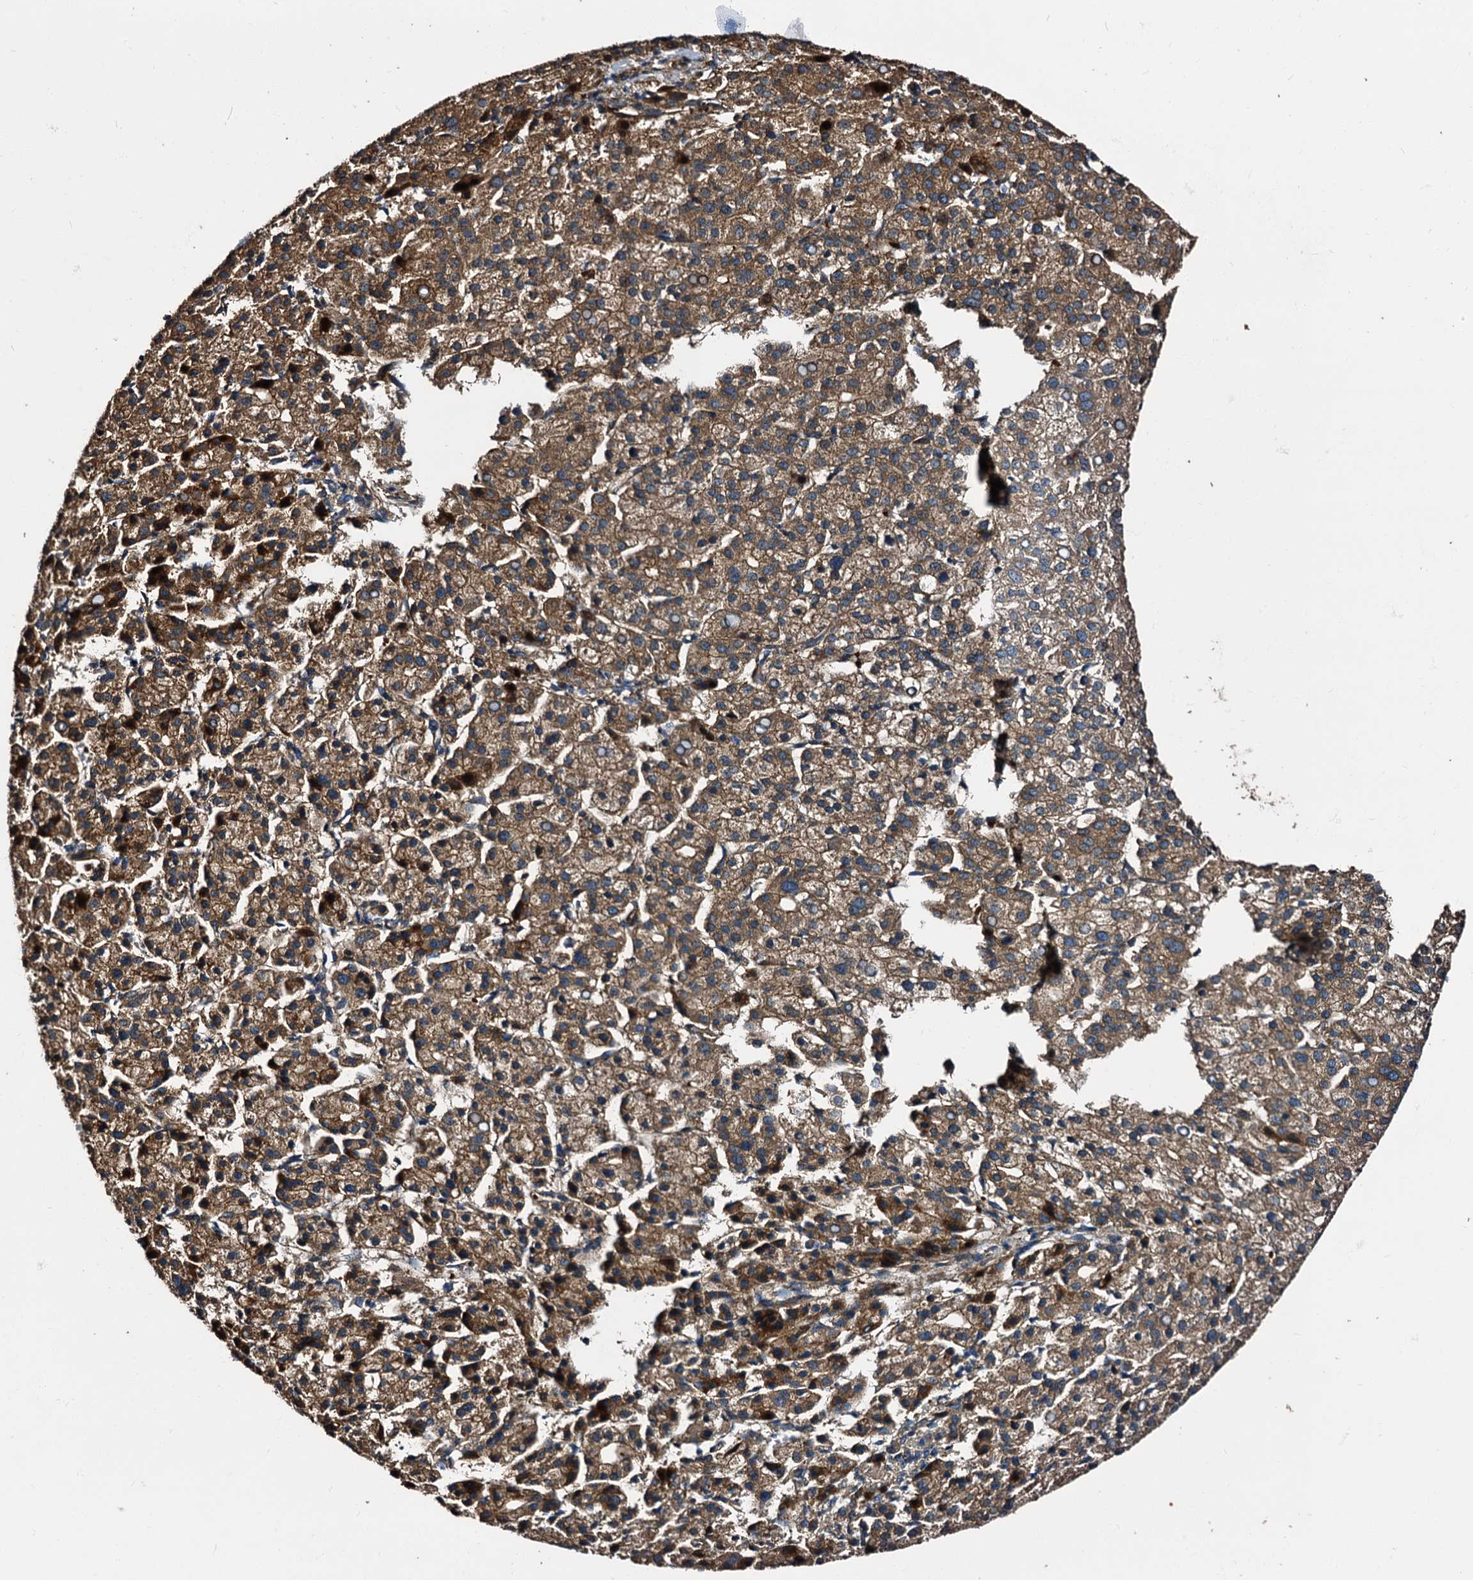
{"staining": {"intensity": "moderate", "quantity": ">75%", "location": "cytoplasmic/membranous"}, "tissue": "liver cancer", "cell_type": "Tumor cells", "image_type": "cancer", "snomed": [{"axis": "morphology", "description": "Carcinoma, Hepatocellular, NOS"}, {"axis": "topography", "description": "Liver"}], "caption": "Moderate cytoplasmic/membranous positivity for a protein is identified in about >75% of tumor cells of hepatocellular carcinoma (liver) using immunohistochemistry (IHC).", "gene": "PEX5", "patient": {"sex": "female", "age": 58}}